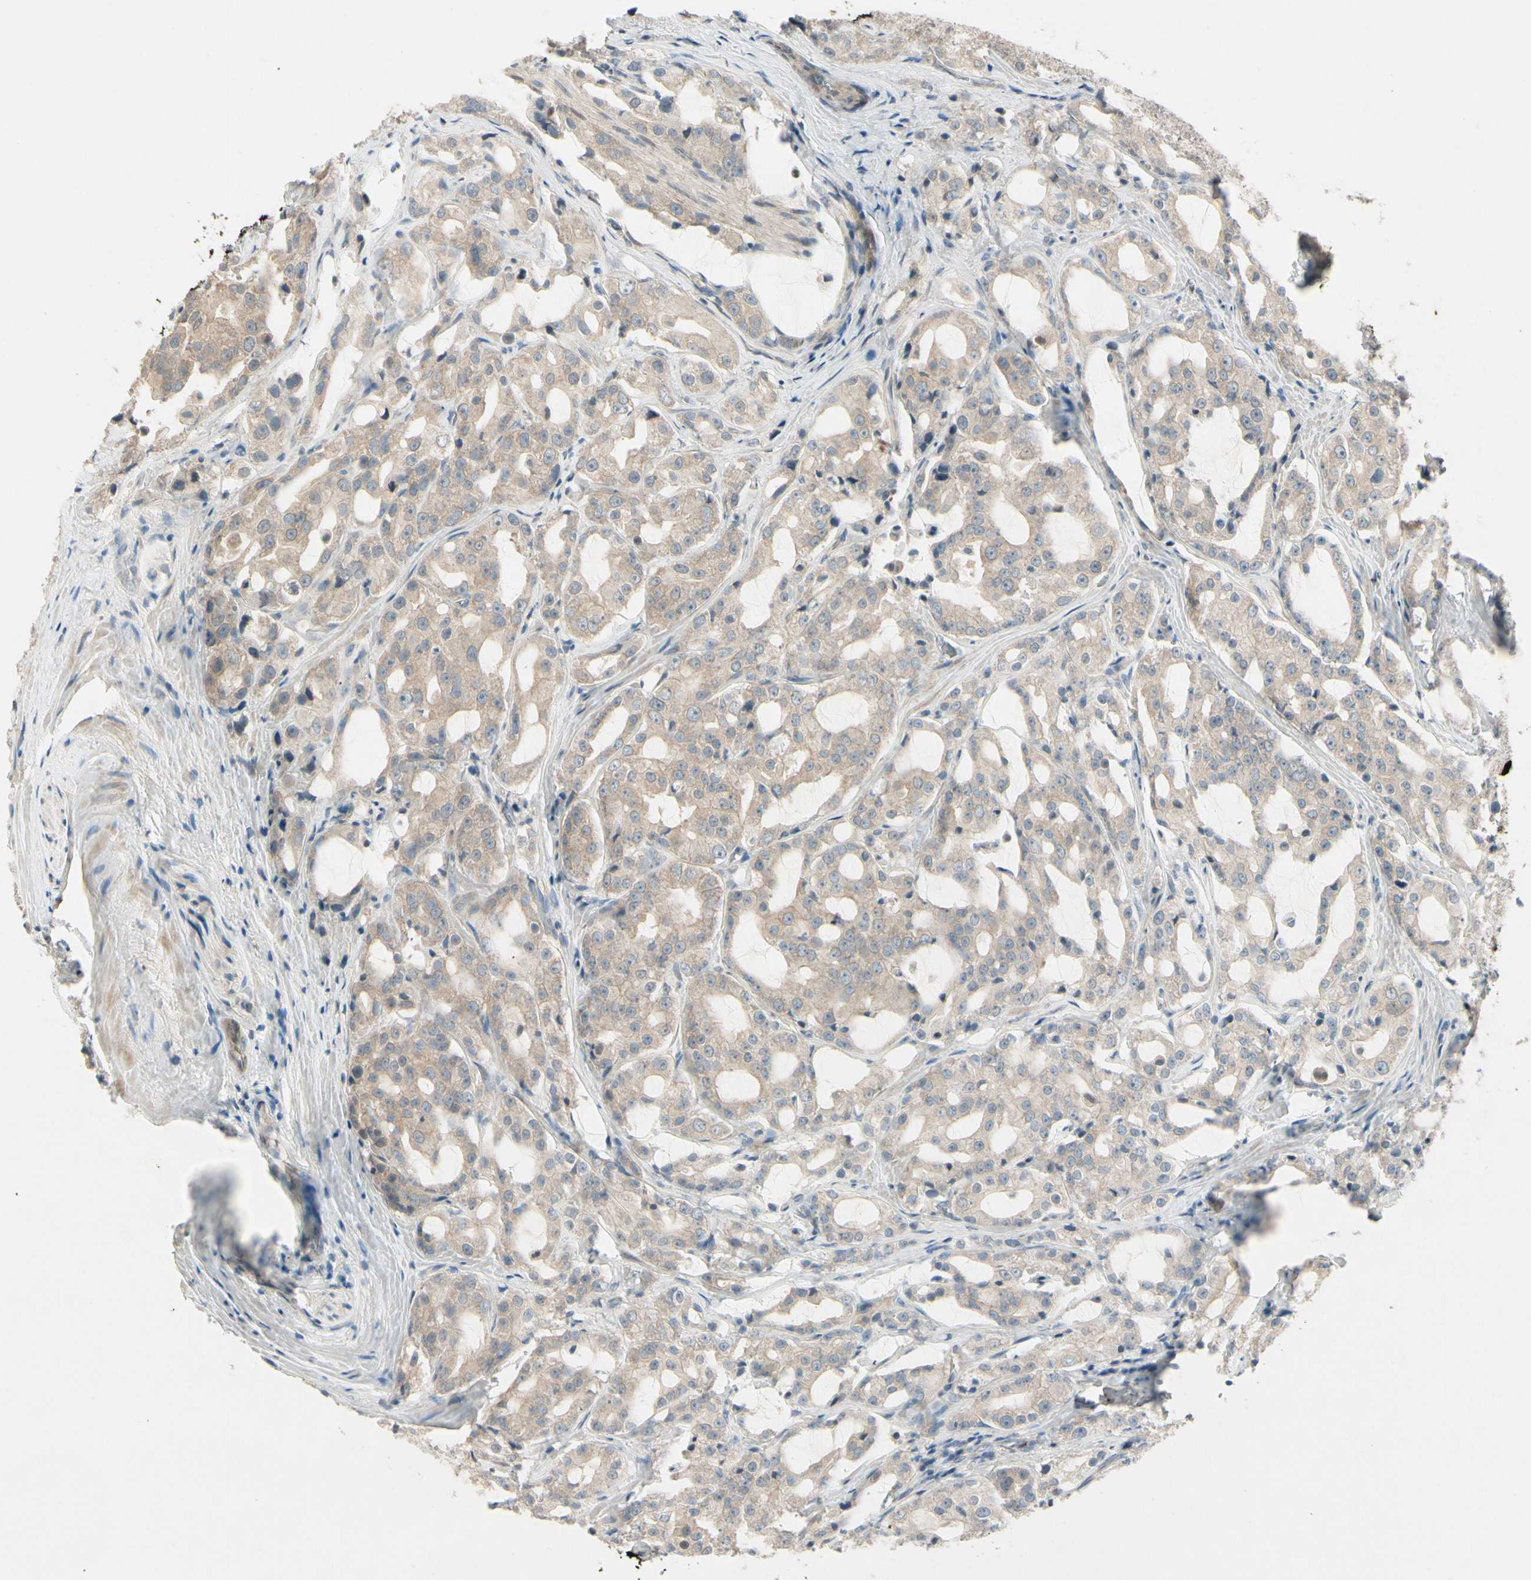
{"staining": {"intensity": "weak", "quantity": ">75%", "location": "cytoplasmic/membranous"}, "tissue": "prostate cancer", "cell_type": "Tumor cells", "image_type": "cancer", "snomed": [{"axis": "morphology", "description": "Adenocarcinoma, High grade"}, {"axis": "topography", "description": "Prostate"}], "caption": "Immunohistochemical staining of high-grade adenocarcinoma (prostate) exhibits weak cytoplasmic/membranous protein staining in about >75% of tumor cells.", "gene": "PPP3CB", "patient": {"sex": "male", "age": 73}}